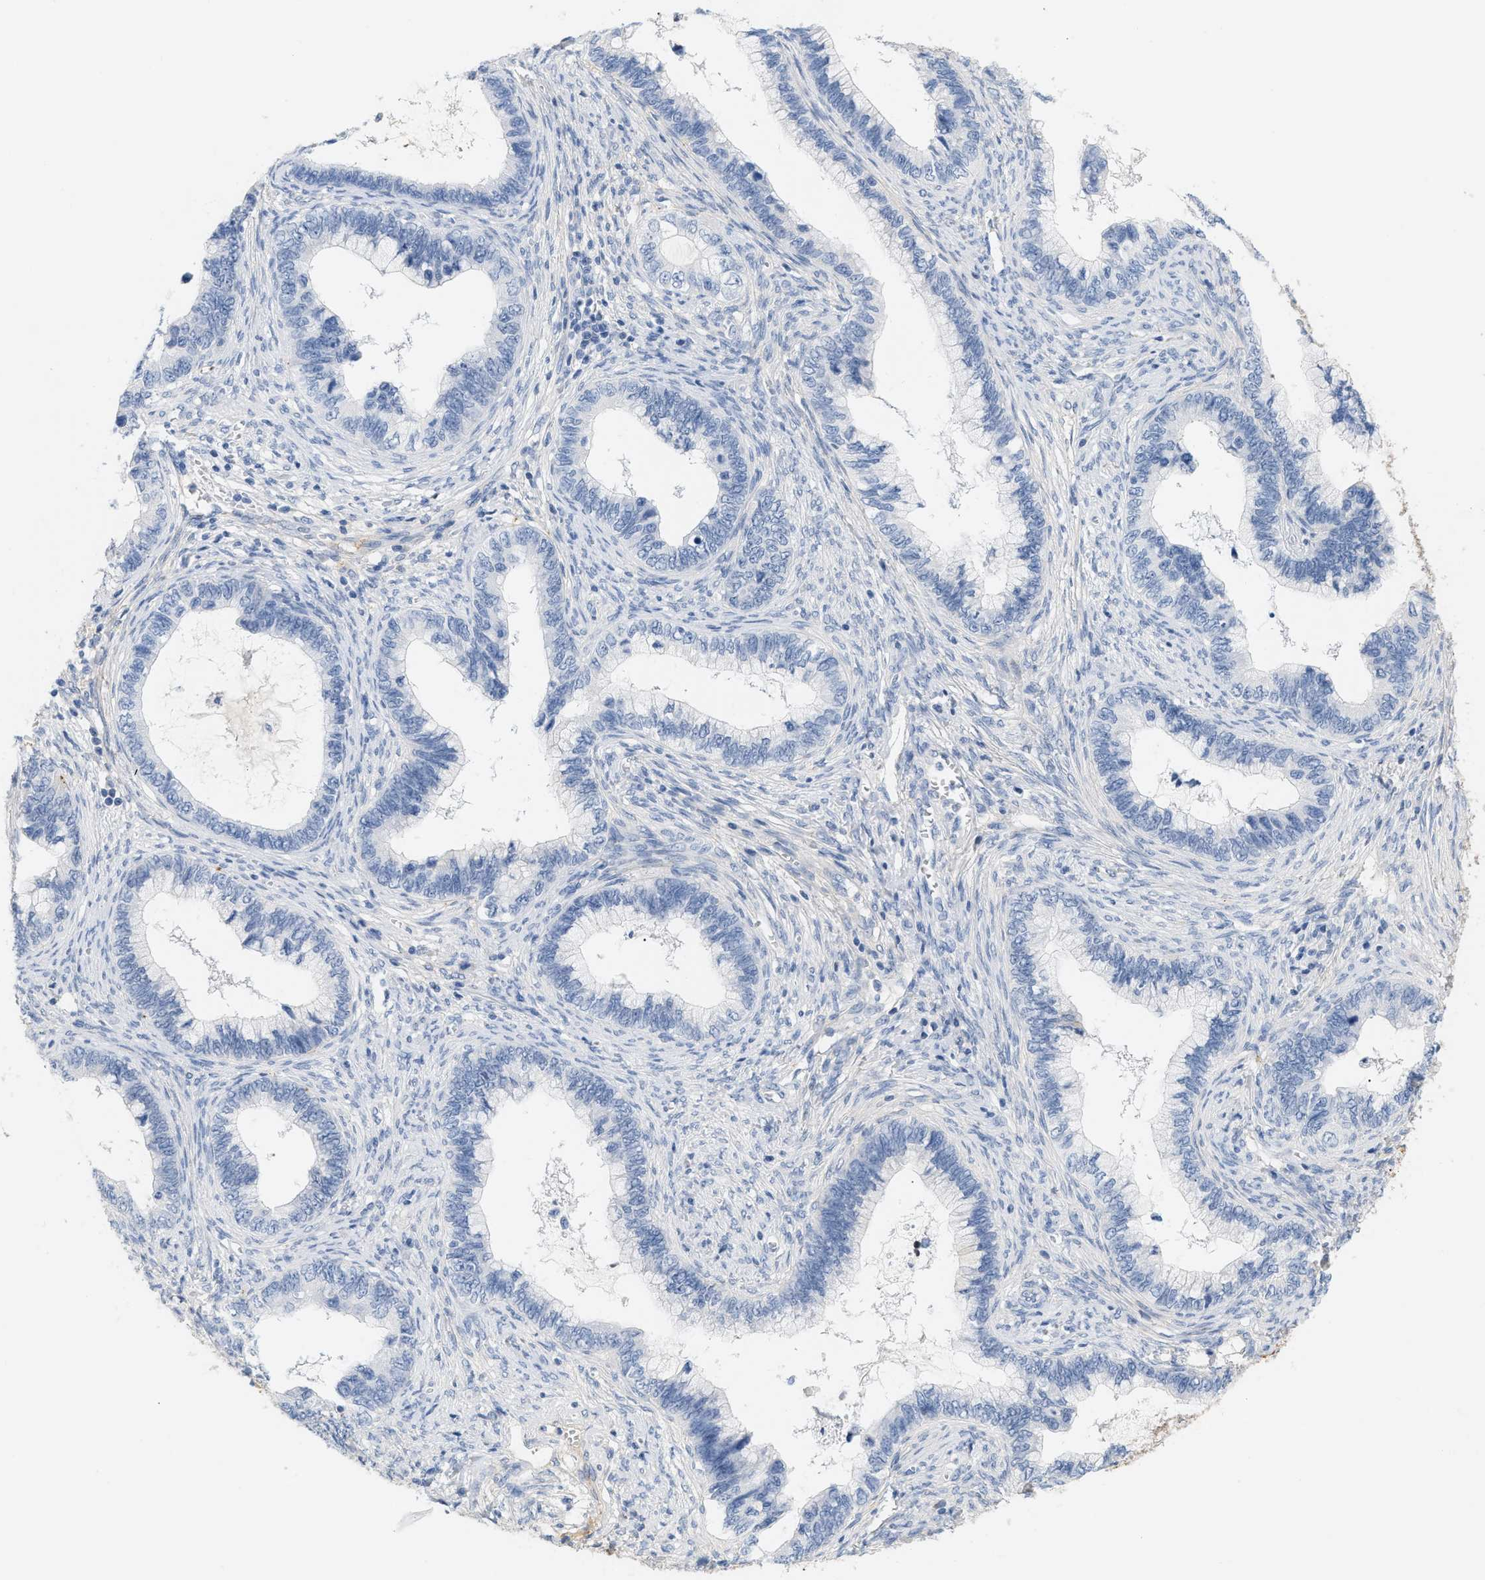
{"staining": {"intensity": "negative", "quantity": "none", "location": "none"}, "tissue": "cervical cancer", "cell_type": "Tumor cells", "image_type": "cancer", "snomed": [{"axis": "morphology", "description": "Adenocarcinoma, NOS"}, {"axis": "topography", "description": "Cervix"}], "caption": "Immunohistochemical staining of cervical adenocarcinoma displays no significant staining in tumor cells.", "gene": "CFH", "patient": {"sex": "female", "age": 44}}